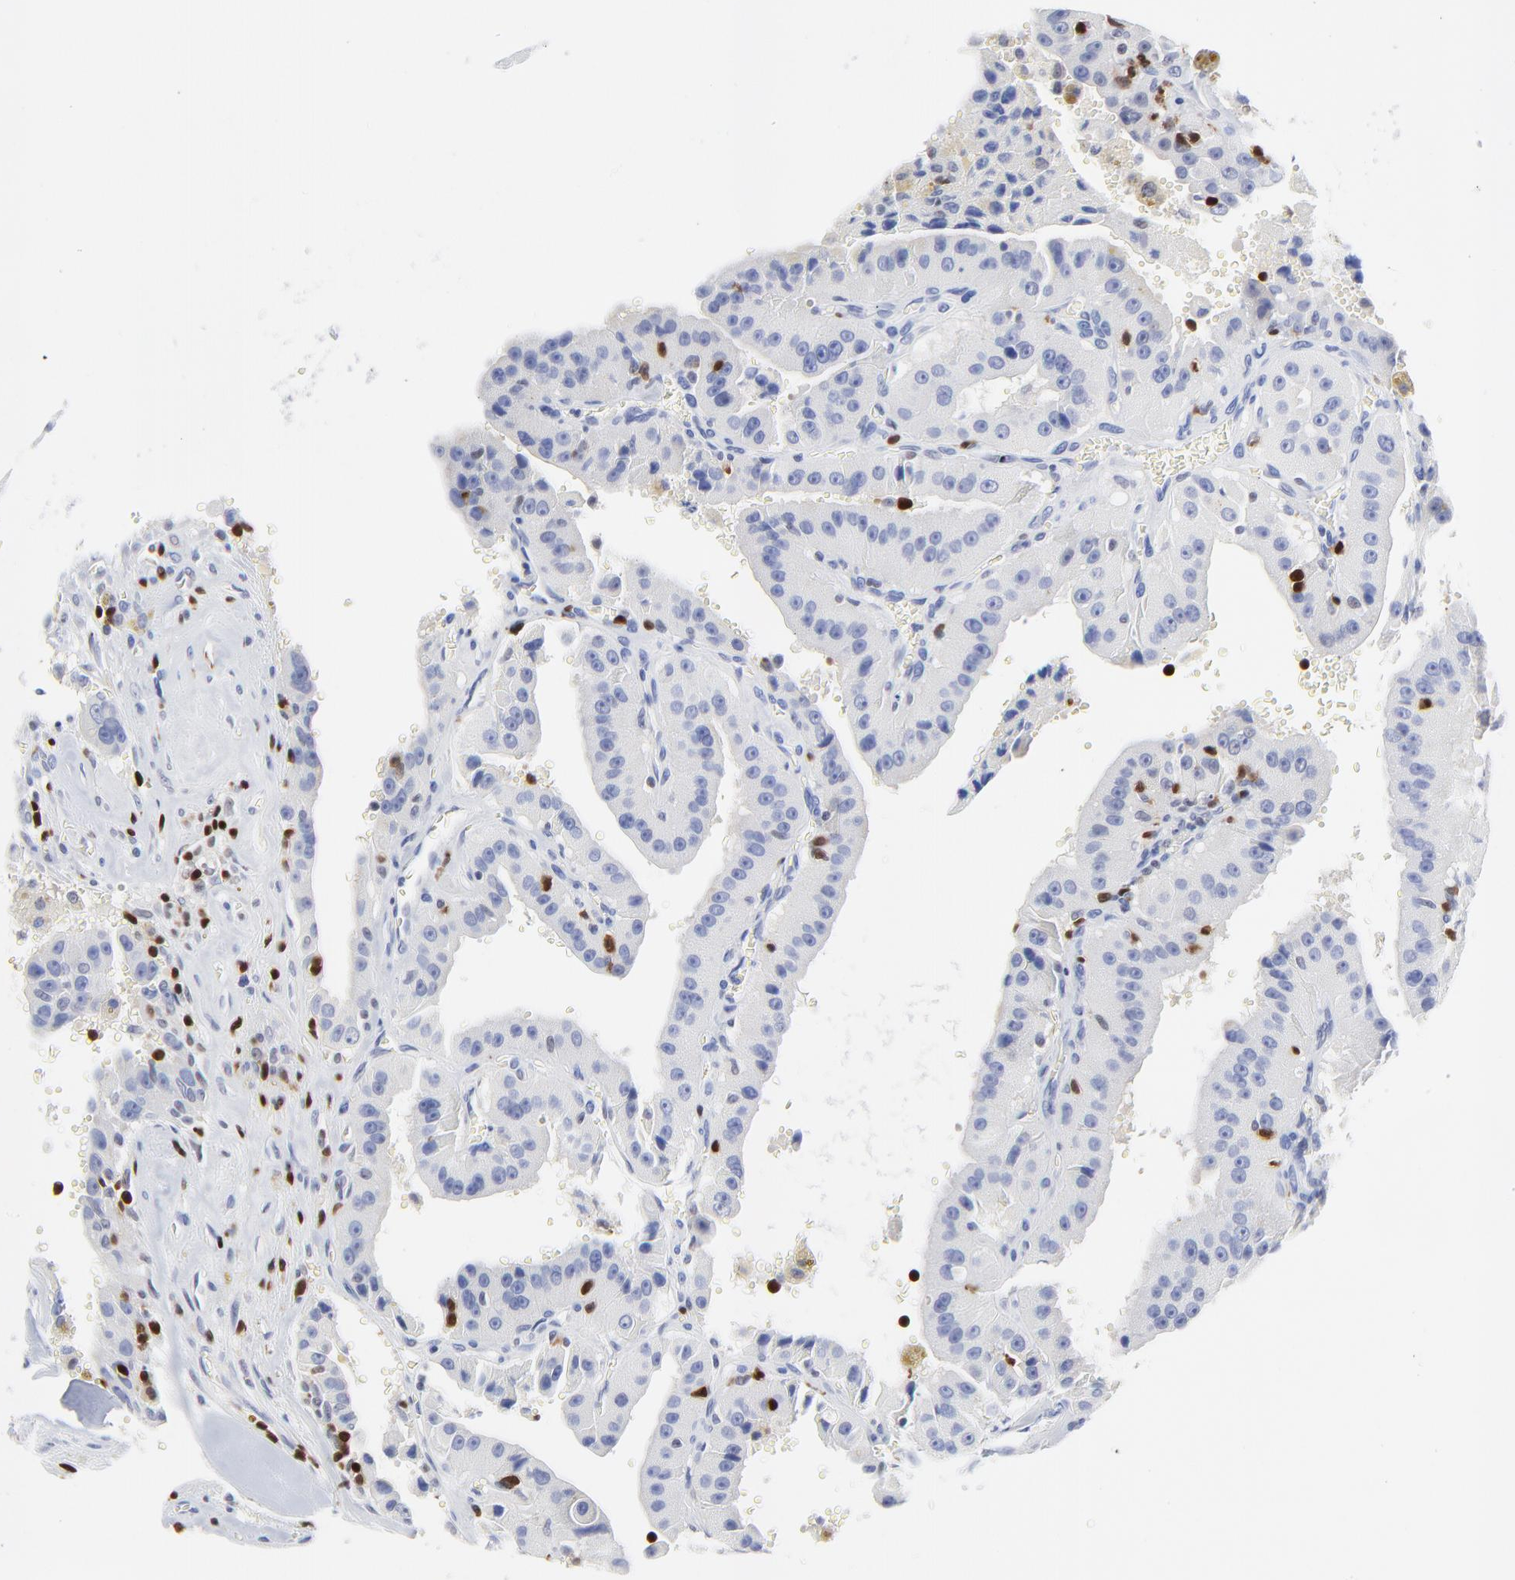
{"staining": {"intensity": "negative", "quantity": "none", "location": "none"}, "tissue": "thyroid cancer", "cell_type": "Tumor cells", "image_type": "cancer", "snomed": [{"axis": "morphology", "description": "Carcinoma, NOS"}, {"axis": "topography", "description": "Thyroid gland"}], "caption": "Immunohistochemistry (IHC) micrograph of neoplastic tissue: human thyroid cancer (carcinoma) stained with DAB reveals no significant protein positivity in tumor cells.", "gene": "ZAP70", "patient": {"sex": "male", "age": 76}}